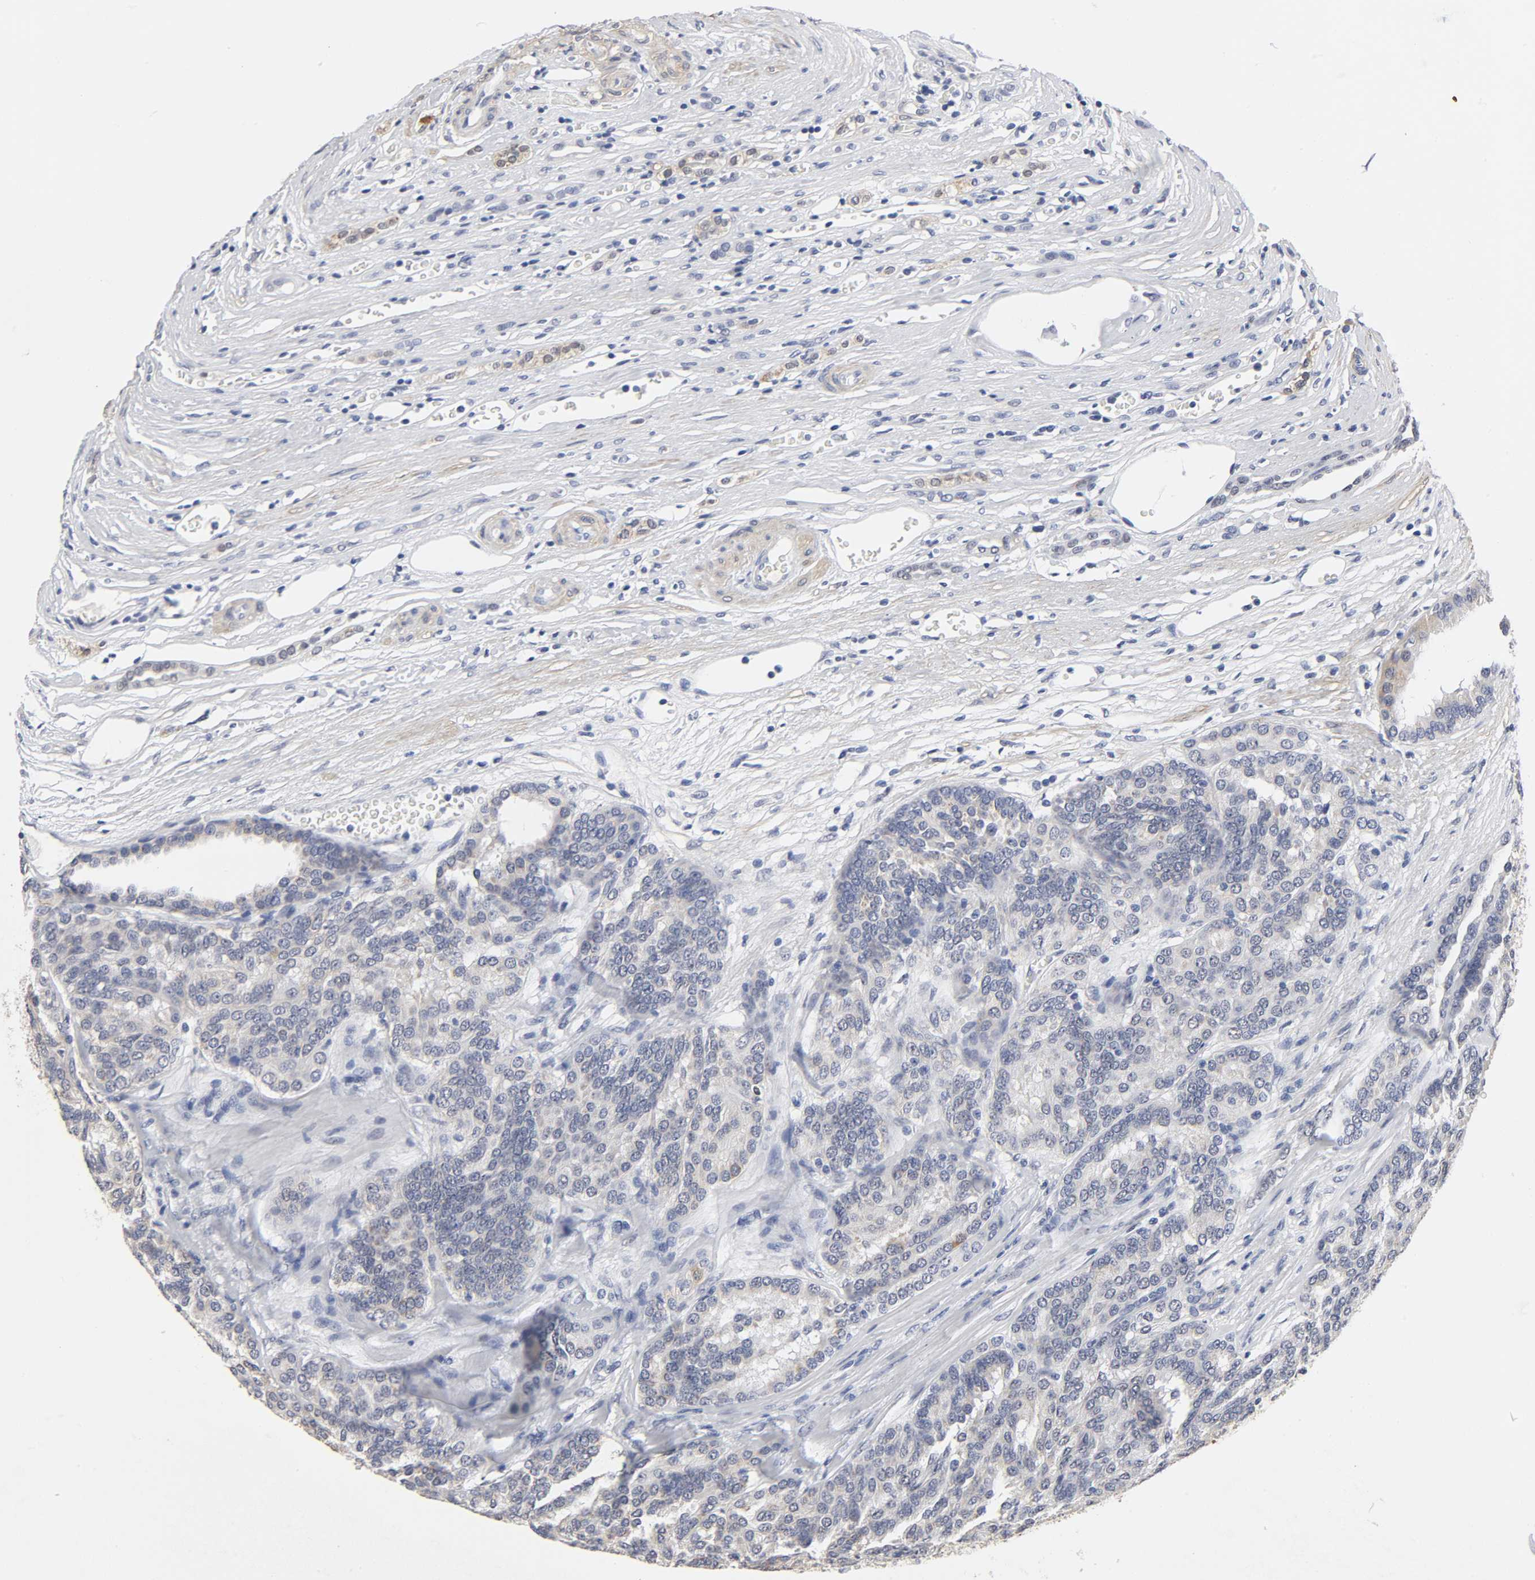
{"staining": {"intensity": "negative", "quantity": "none", "location": "none"}, "tissue": "renal cancer", "cell_type": "Tumor cells", "image_type": "cancer", "snomed": [{"axis": "morphology", "description": "Adenocarcinoma, NOS"}, {"axis": "topography", "description": "Kidney"}], "caption": "Renal cancer was stained to show a protein in brown. There is no significant expression in tumor cells.", "gene": "GRHL2", "patient": {"sex": "male", "age": 46}}